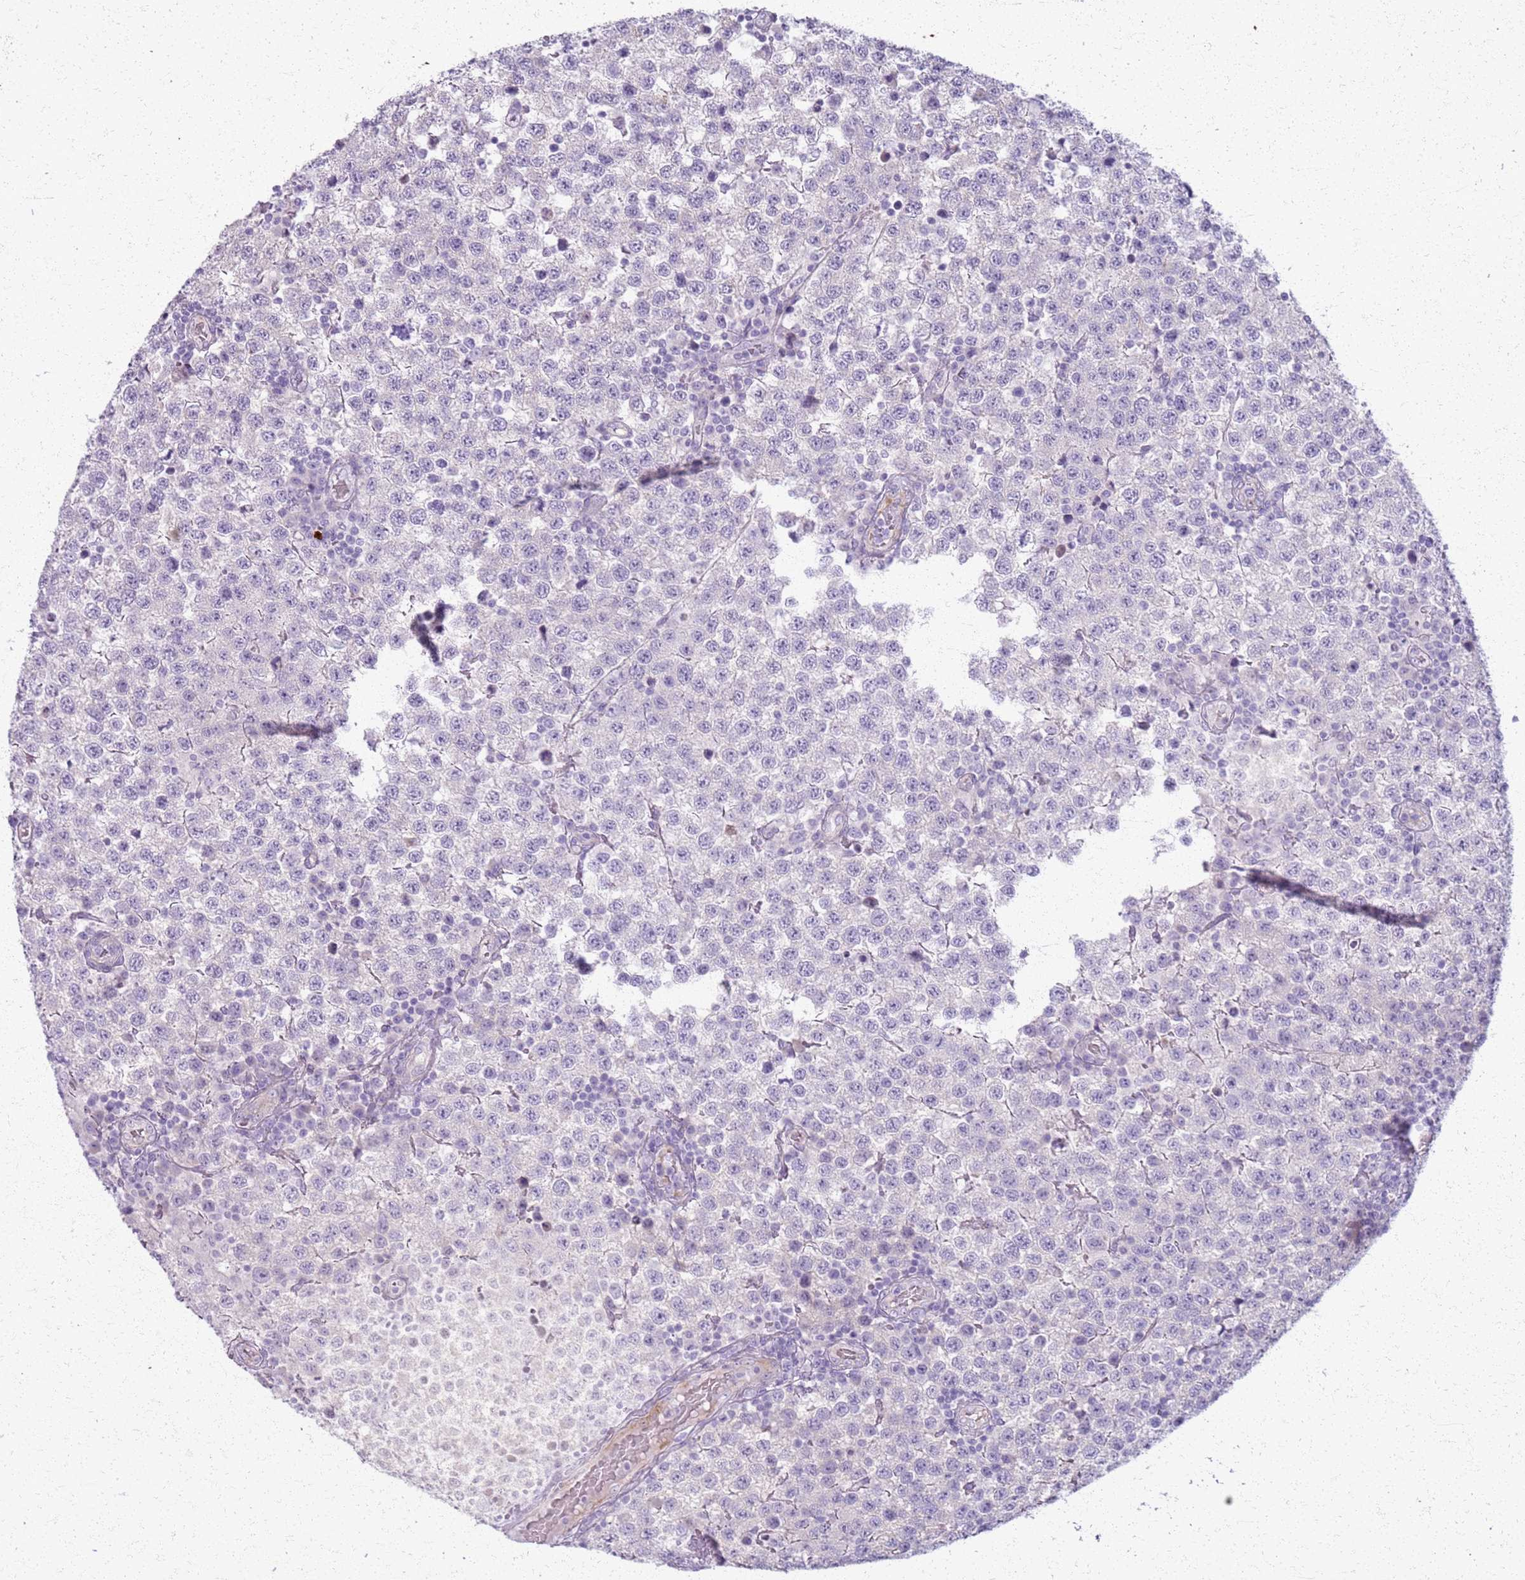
{"staining": {"intensity": "negative", "quantity": "none", "location": "none"}, "tissue": "testis cancer", "cell_type": "Tumor cells", "image_type": "cancer", "snomed": [{"axis": "morphology", "description": "Seminoma, NOS"}, {"axis": "topography", "description": "Testis"}], "caption": "High magnification brightfield microscopy of testis cancer stained with DAB (3,3'-diaminobenzidine) (brown) and counterstained with hematoxylin (blue): tumor cells show no significant positivity.", "gene": "CSRP3", "patient": {"sex": "male", "age": 34}}